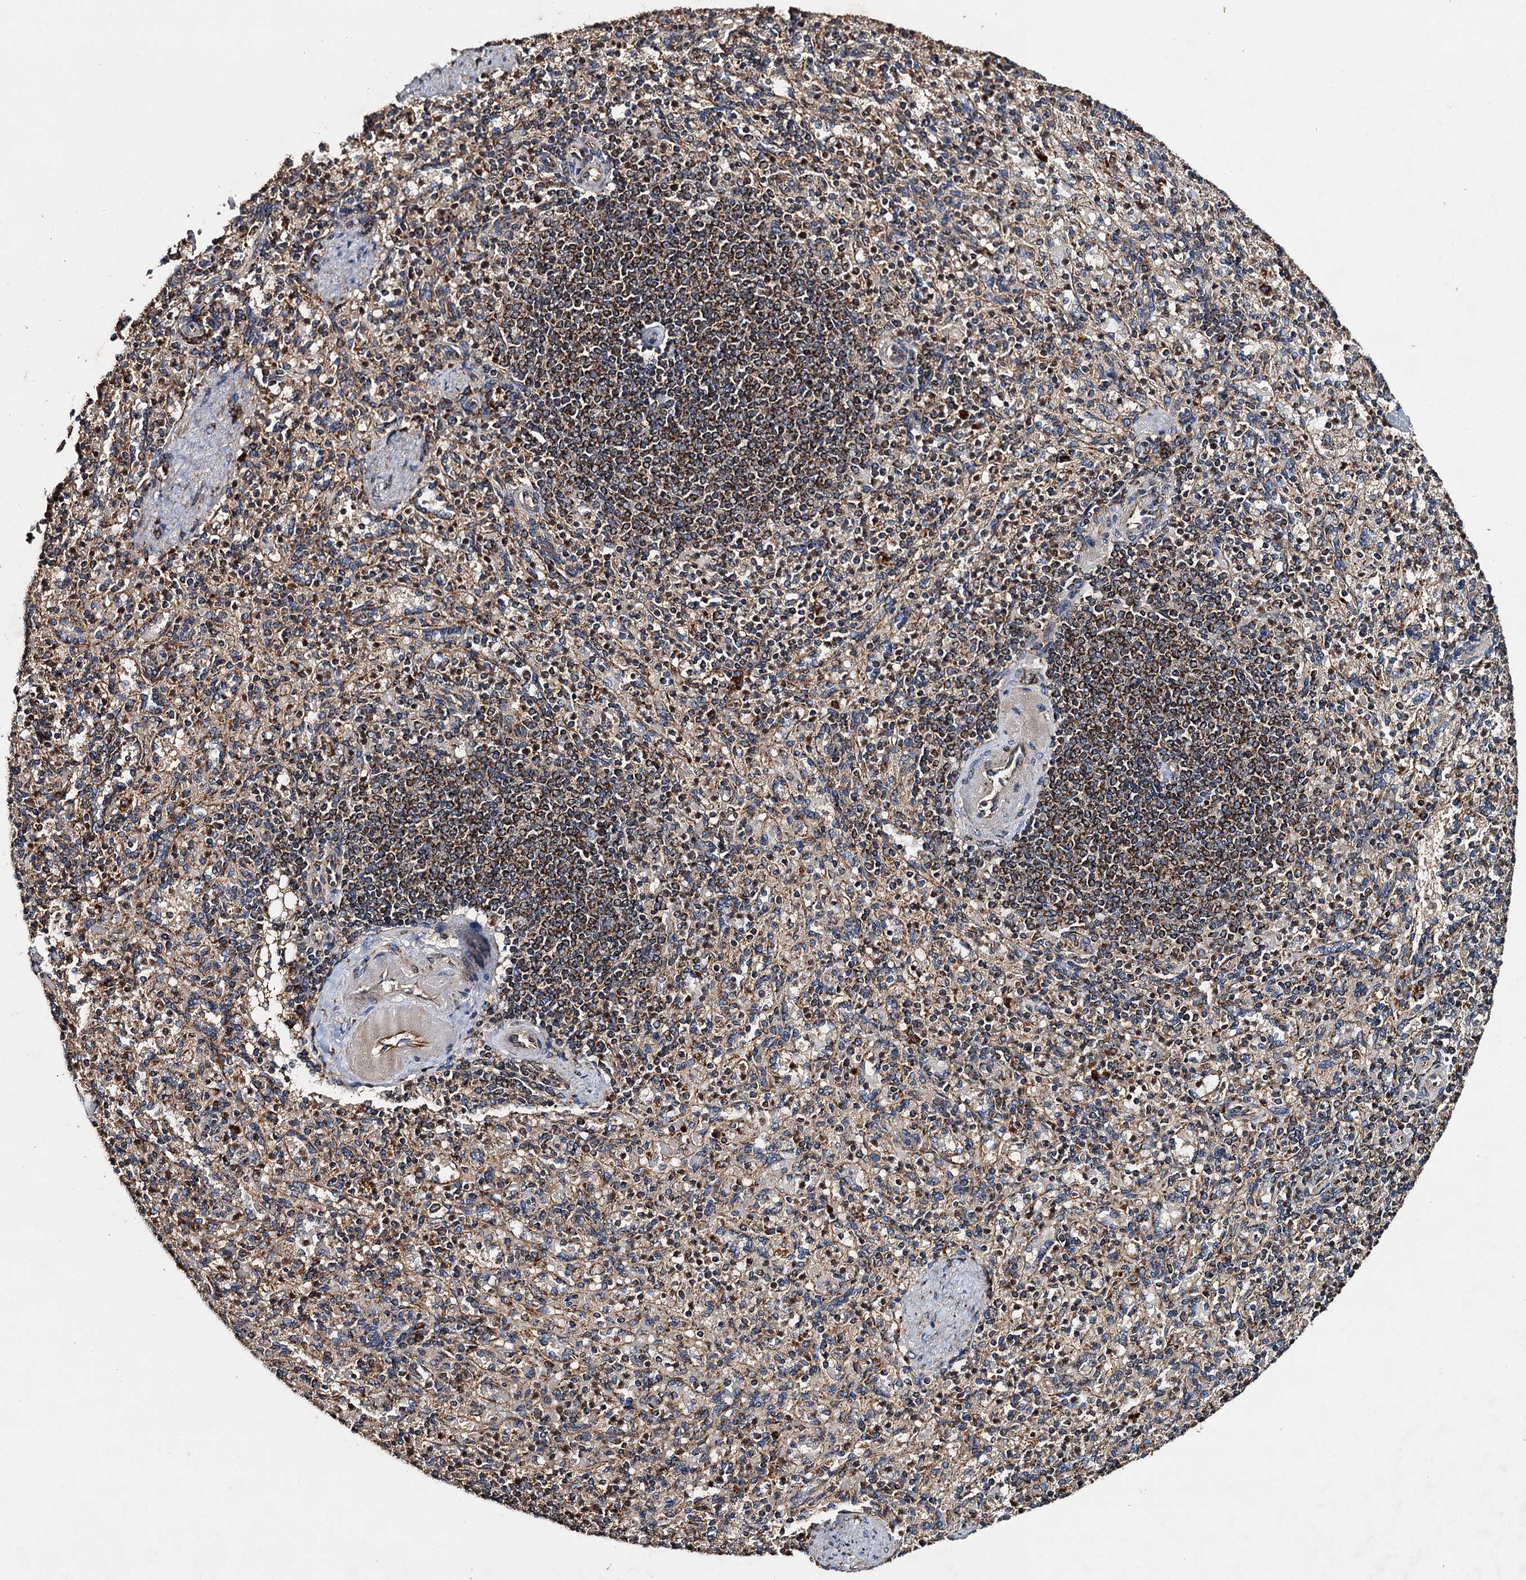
{"staining": {"intensity": "moderate", "quantity": "<25%", "location": "cytoplasmic/membranous"}, "tissue": "spleen", "cell_type": "Cells in red pulp", "image_type": "normal", "snomed": [{"axis": "morphology", "description": "Normal tissue, NOS"}, {"axis": "topography", "description": "Spleen"}], "caption": "Protein staining of normal spleen displays moderate cytoplasmic/membranous staining in about <25% of cells in red pulp.", "gene": "NDUFA13", "patient": {"sex": "female", "age": 74}}